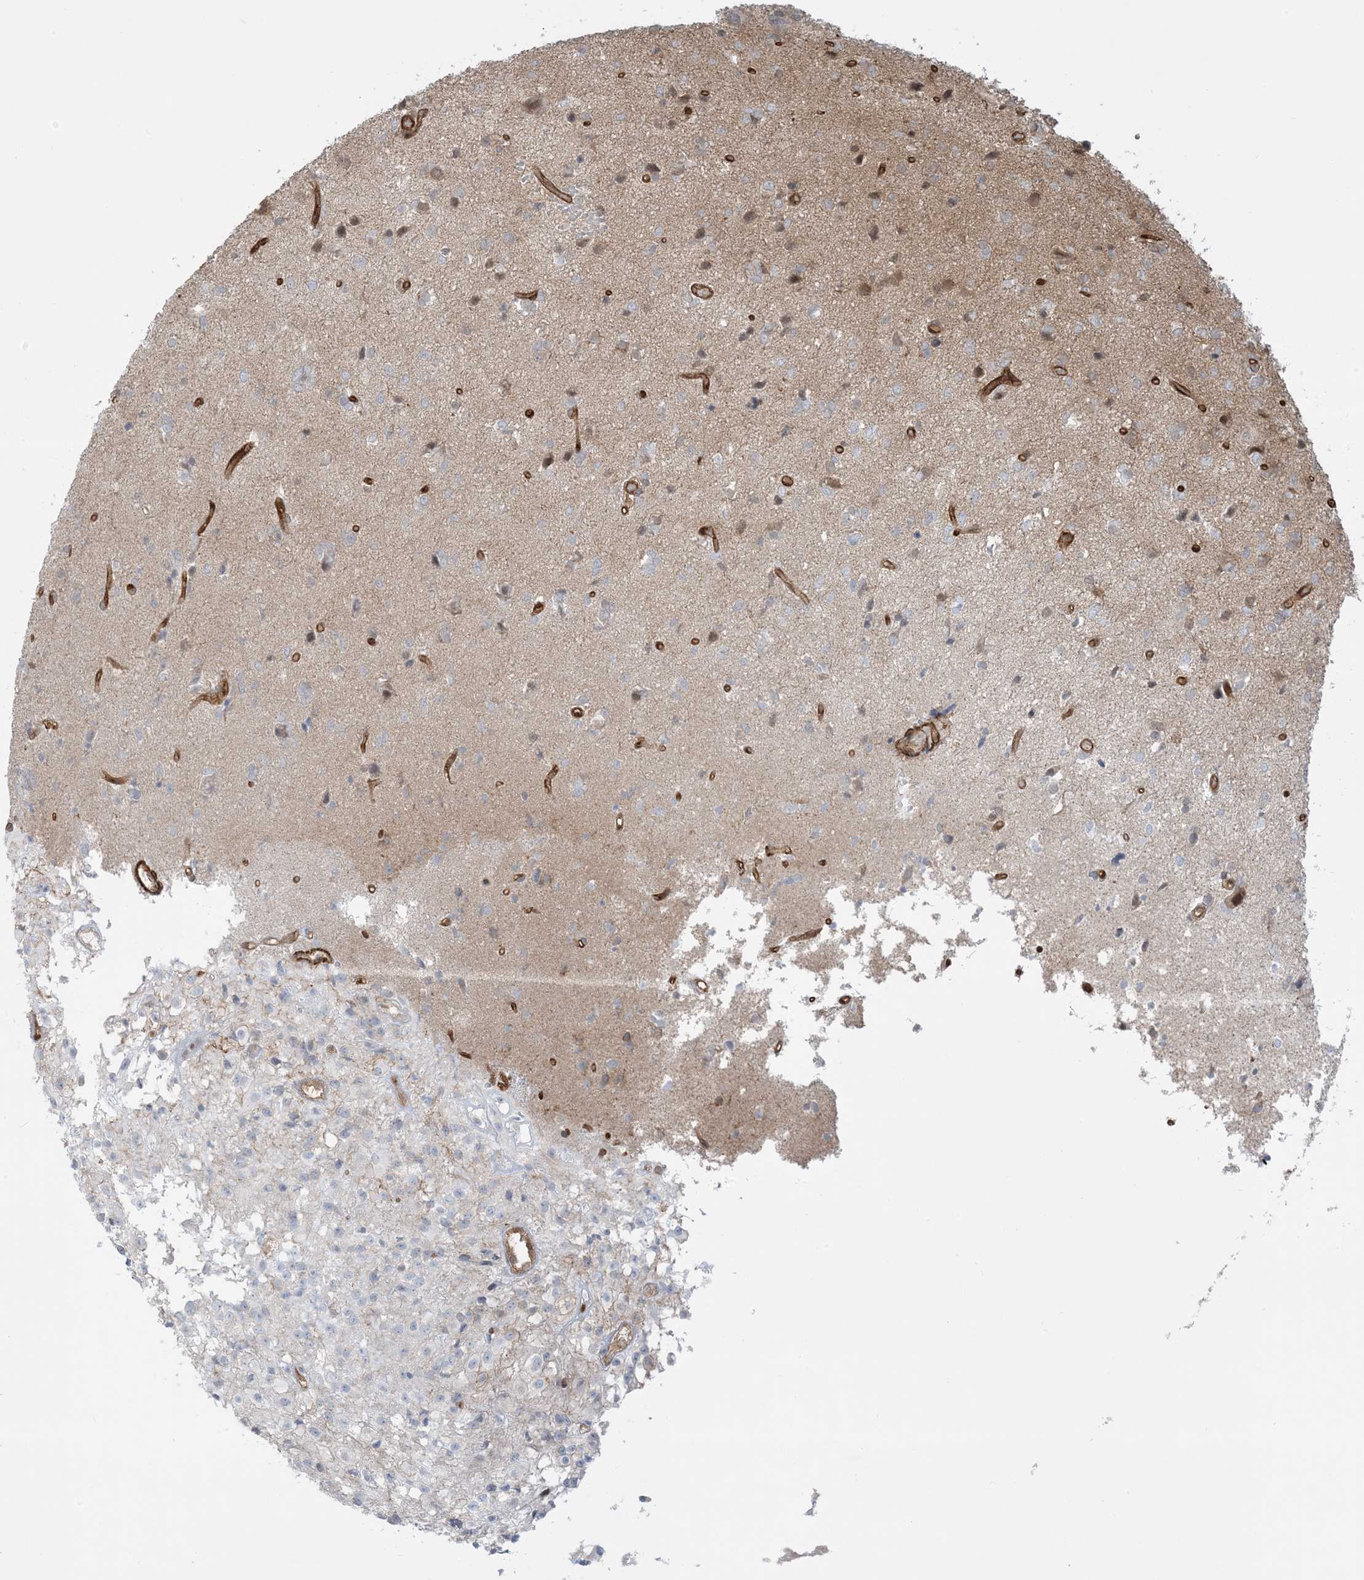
{"staining": {"intensity": "negative", "quantity": "none", "location": "none"}, "tissue": "glioma", "cell_type": "Tumor cells", "image_type": "cancer", "snomed": [{"axis": "morphology", "description": "Glioma, malignant, High grade"}, {"axis": "topography", "description": "Brain"}], "caption": "A high-resolution image shows IHC staining of malignant high-grade glioma, which displays no significant expression in tumor cells.", "gene": "PPM1F", "patient": {"sex": "female", "age": 59}}